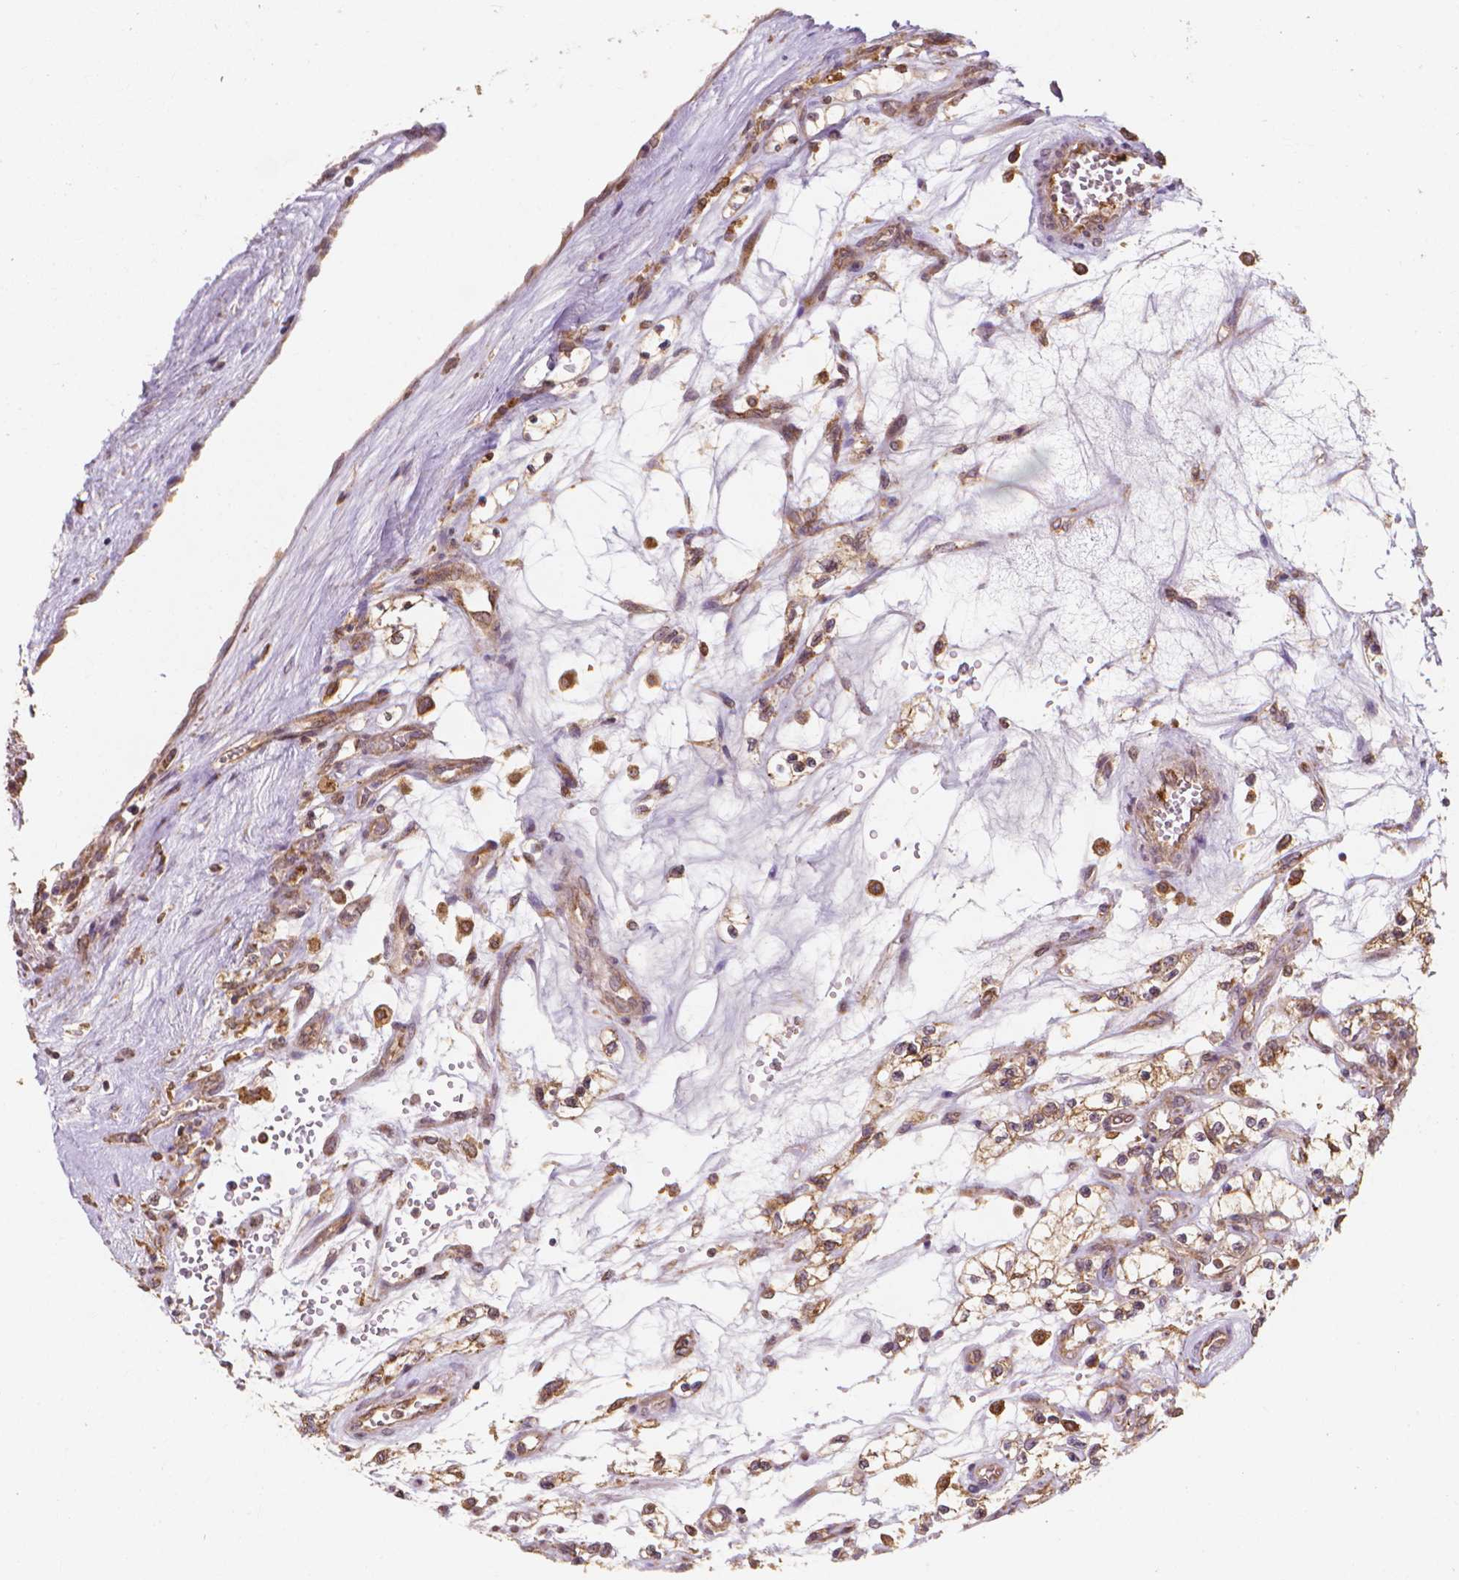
{"staining": {"intensity": "moderate", "quantity": ">75%", "location": "cytoplasmic/membranous"}, "tissue": "renal cancer", "cell_type": "Tumor cells", "image_type": "cancer", "snomed": [{"axis": "morphology", "description": "Adenocarcinoma, NOS"}, {"axis": "topography", "description": "Kidney"}], "caption": "A brown stain labels moderate cytoplasmic/membranous positivity of a protein in human renal cancer (adenocarcinoma) tumor cells.", "gene": "TAB2", "patient": {"sex": "female", "age": 69}}